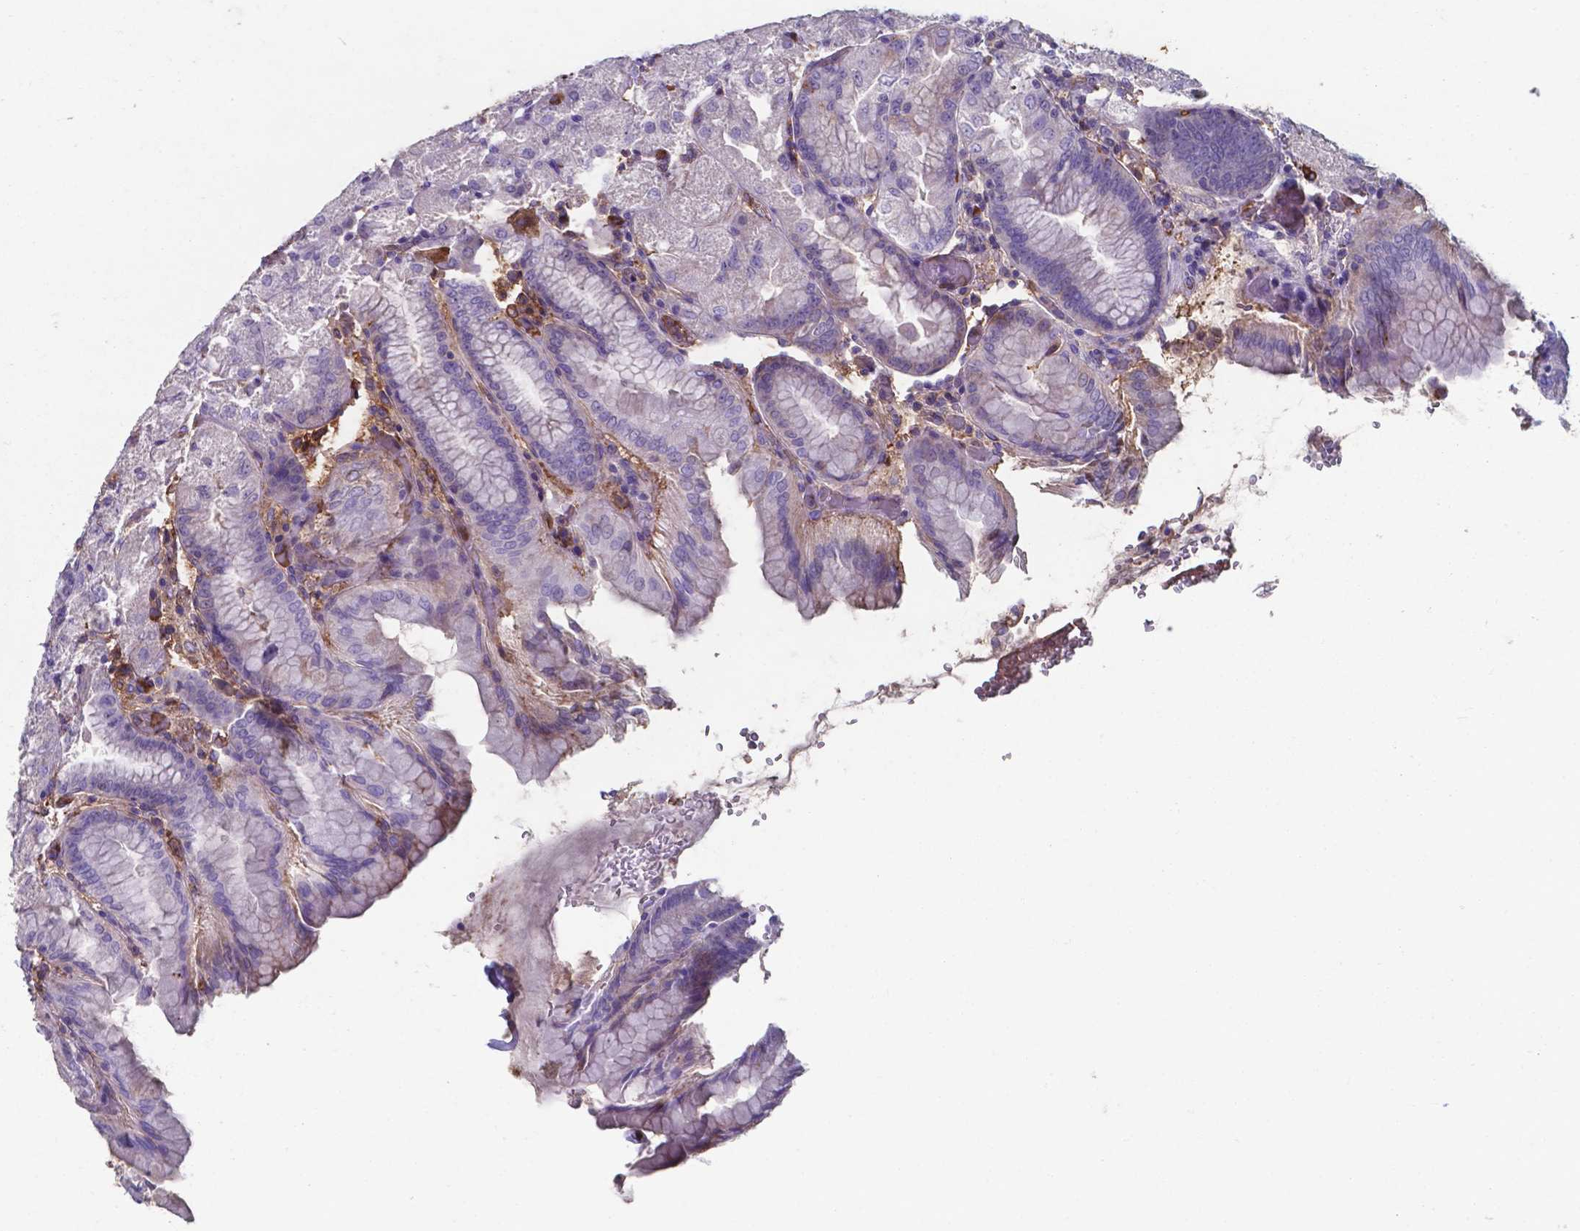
{"staining": {"intensity": "moderate", "quantity": "25%-75%", "location": "cytoplasmic/membranous,nuclear"}, "tissue": "stomach", "cell_type": "Glandular cells", "image_type": "normal", "snomed": [{"axis": "morphology", "description": "Normal tissue, NOS"}, {"axis": "topography", "description": "Stomach, upper"}, {"axis": "topography", "description": "Stomach"}, {"axis": "topography", "description": "Stomach, lower"}], "caption": "Stomach was stained to show a protein in brown. There is medium levels of moderate cytoplasmic/membranous,nuclear positivity in approximately 25%-75% of glandular cells. The protein of interest is stained brown, and the nuclei are stained in blue (DAB IHC with brightfield microscopy, high magnification).", "gene": "SERPINA1", "patient": {"sex": "male", "age": 62}}